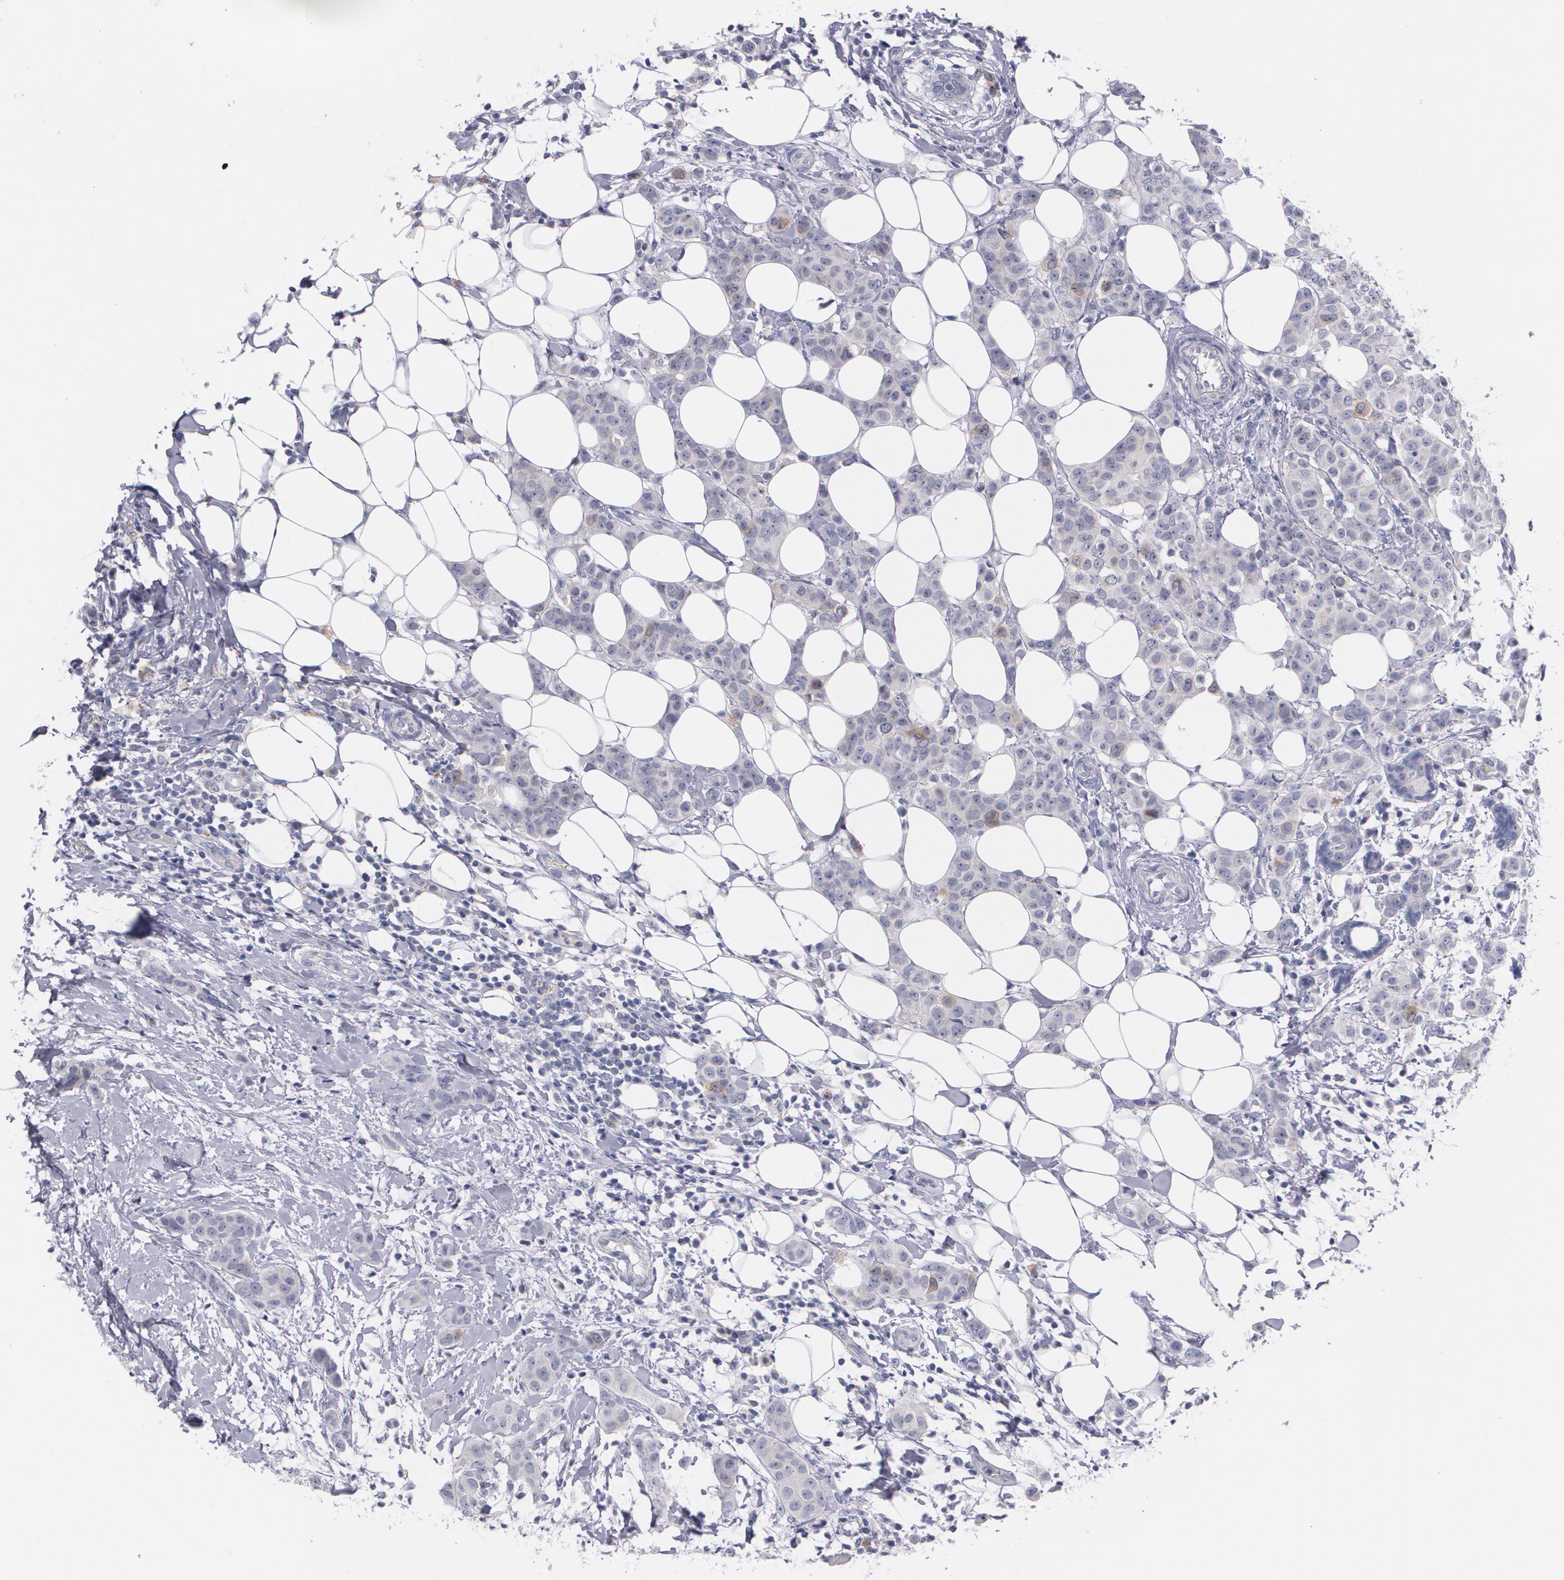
{"staining": {"intensity": "moderate", "quantity": "<25%", "location": "cytoplasmic/membranous"}, "tissue": "breast cancer", "cell_type": "Tumor cells", "image_type": "cancer", "snomed": [{"axis": "morphology", "description": "Duct carcinoma"}, {"axis": "topography", "description": "Breast"}], "caption": "Human invasive ductal carcinoma (breast) stained for a protein (brown) exhibits moderate cytoplasmic/membranous positive staining in about <25% of tumor cells.", "gene": "HMMR", "patient": {"sex": "female", "age": 40}}